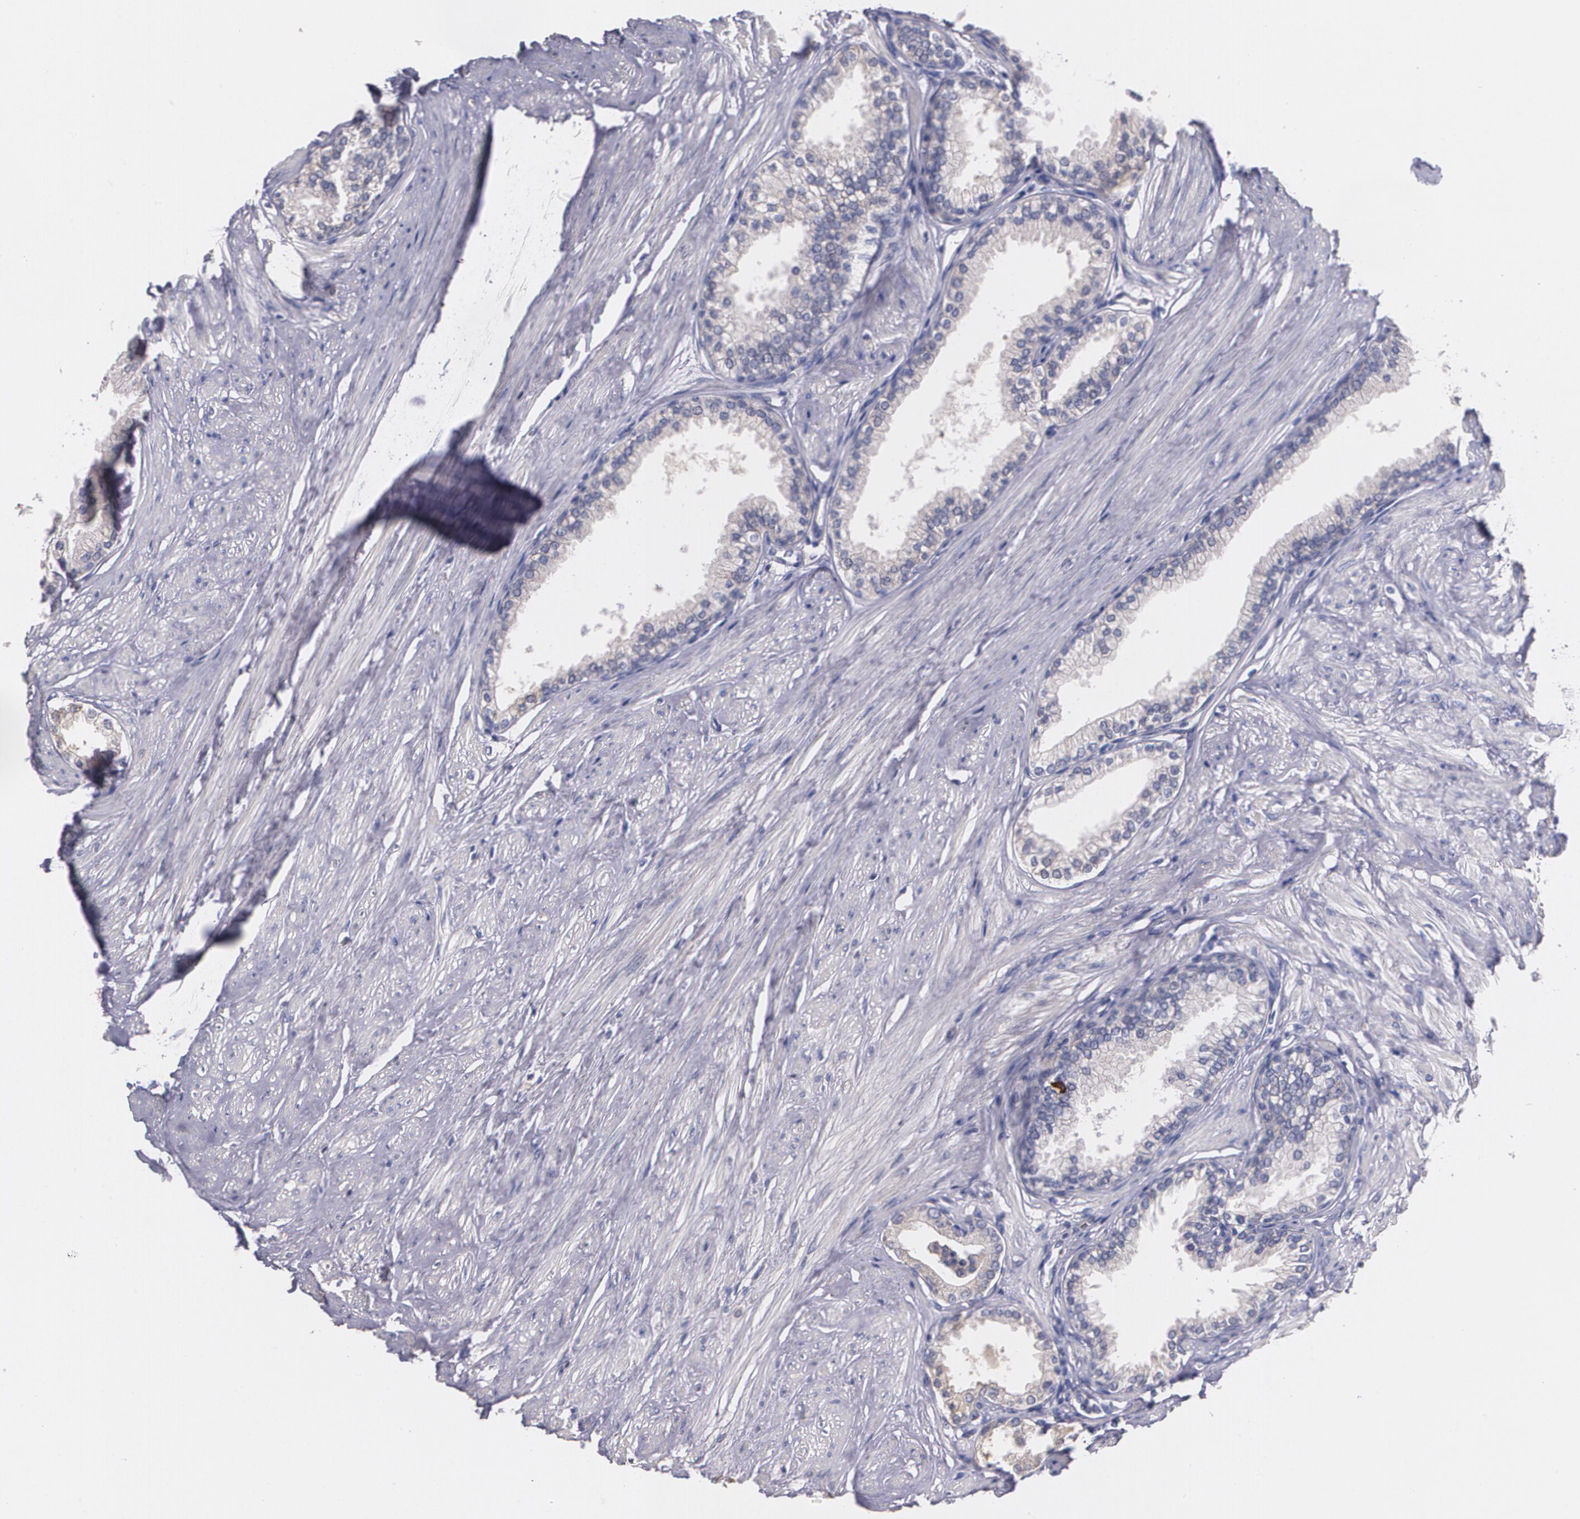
{"staining": {"intensity": "weak", "quantity": ">75%", "location": "cytoplasmic/membranous"}, "tissue": "prostate", "cell_type": "Glandular cells", "image_type": "normal", "snomed": [{"axis": "morphology", "description": "Normal tissue, NOS"}, {"axis": "topography", "description": "Prostate"}], "caption": "Immunohistochemistry image of unremarkable human prostate stained for a protein (brown), which demonstrates low levels of weak cytoplasmic/membranous expression in about >75% of glandular cells.", "gene": "AMBP", "patient": {"sex": "male", "age": 64}}